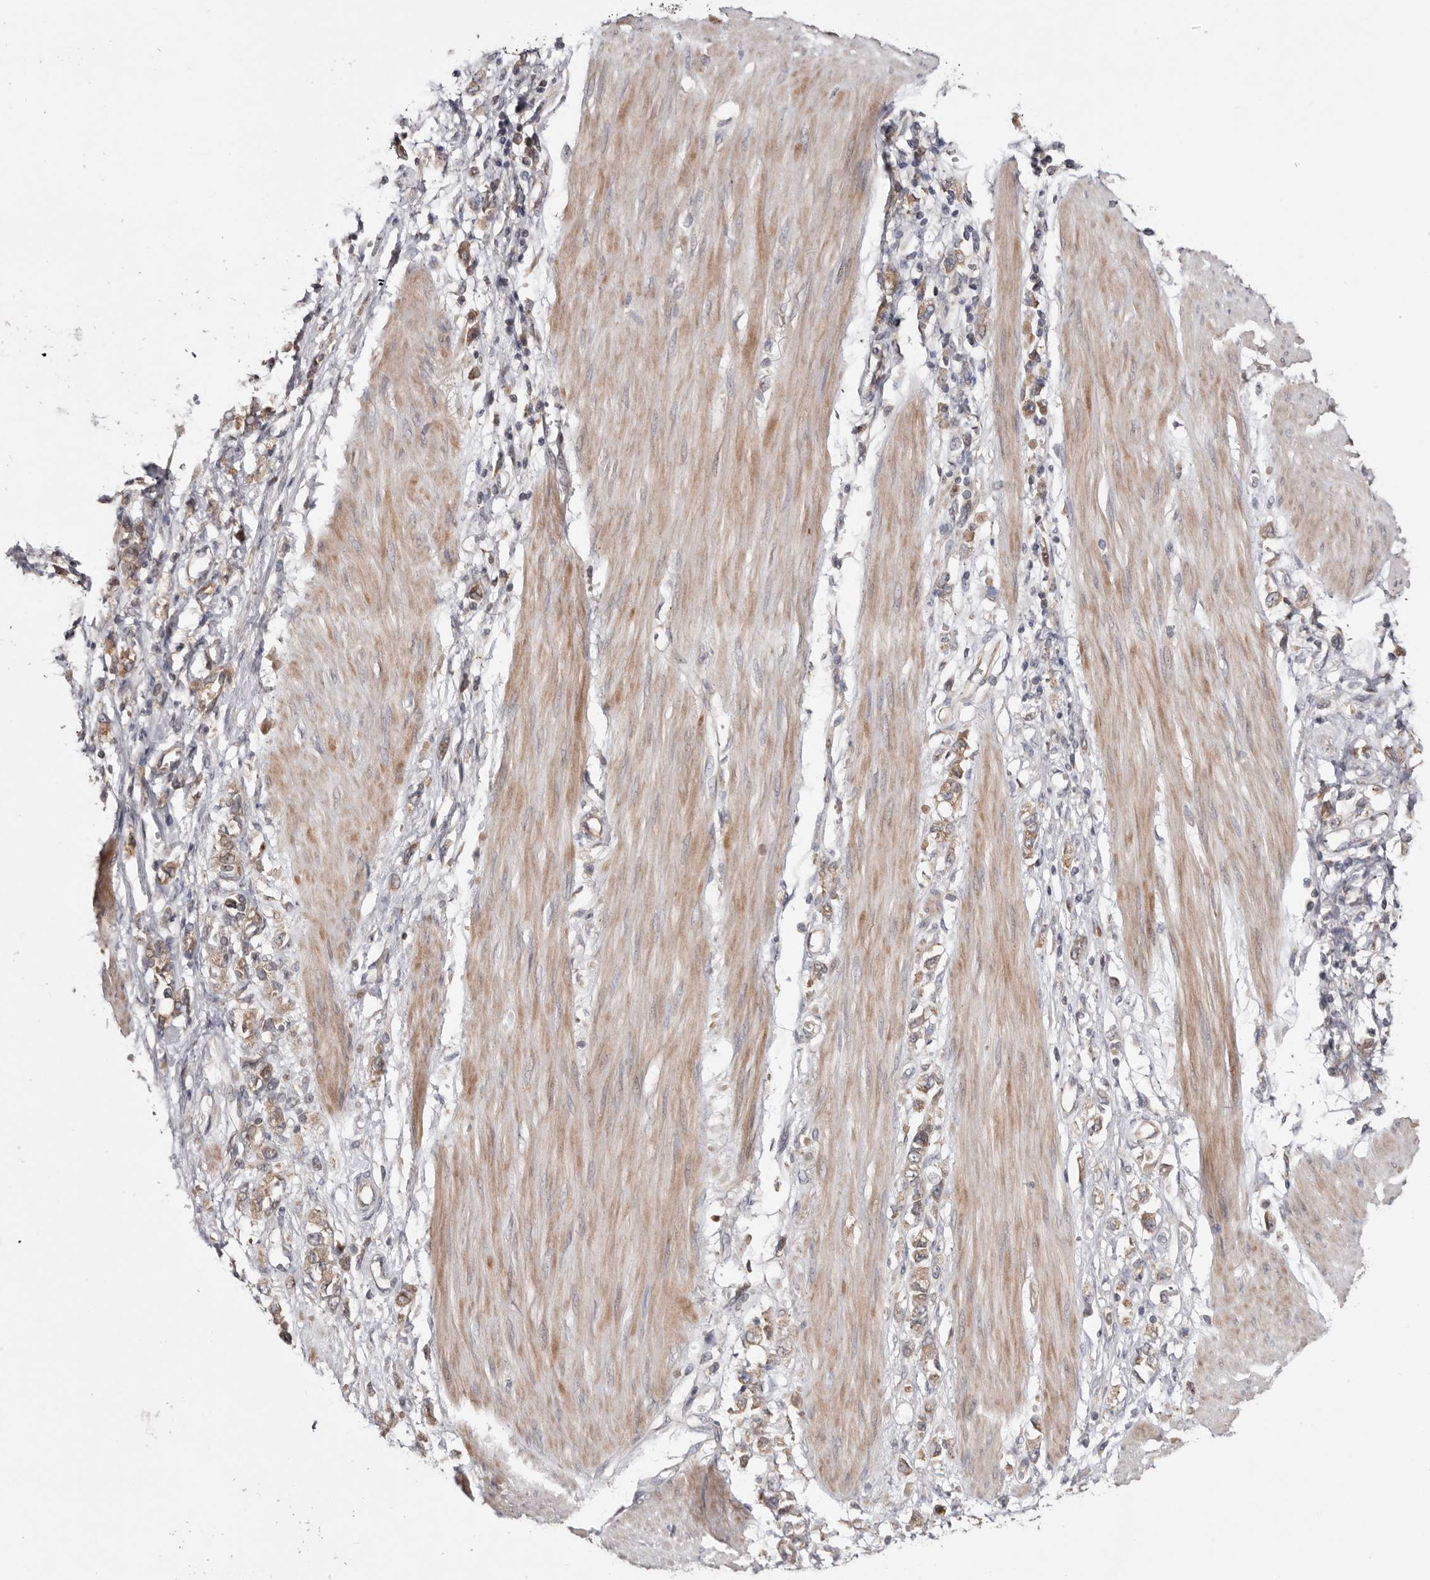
{"staining": {"intensity": "moderate", "quantity": ">75%", "location": "cytoplasmic/membranous"}, "tissue": "stomach cancer", "cell_type": "Tumor cells", "image_type": "cancer", "snomed": [{"axis": "morphology", "description": "Adenocarcinoma, NOS"}, {"axis": "topography", "description": "Stomach"}], "caption": "Adenocarcinoma (stomach) stained with a brown dye demonstrates moderate cytoplasmic/membranous positive positivity in approximately >75% of tumor cells.", "gene": "TMUB1", "patient": {"sex": "female", "age": 76}}